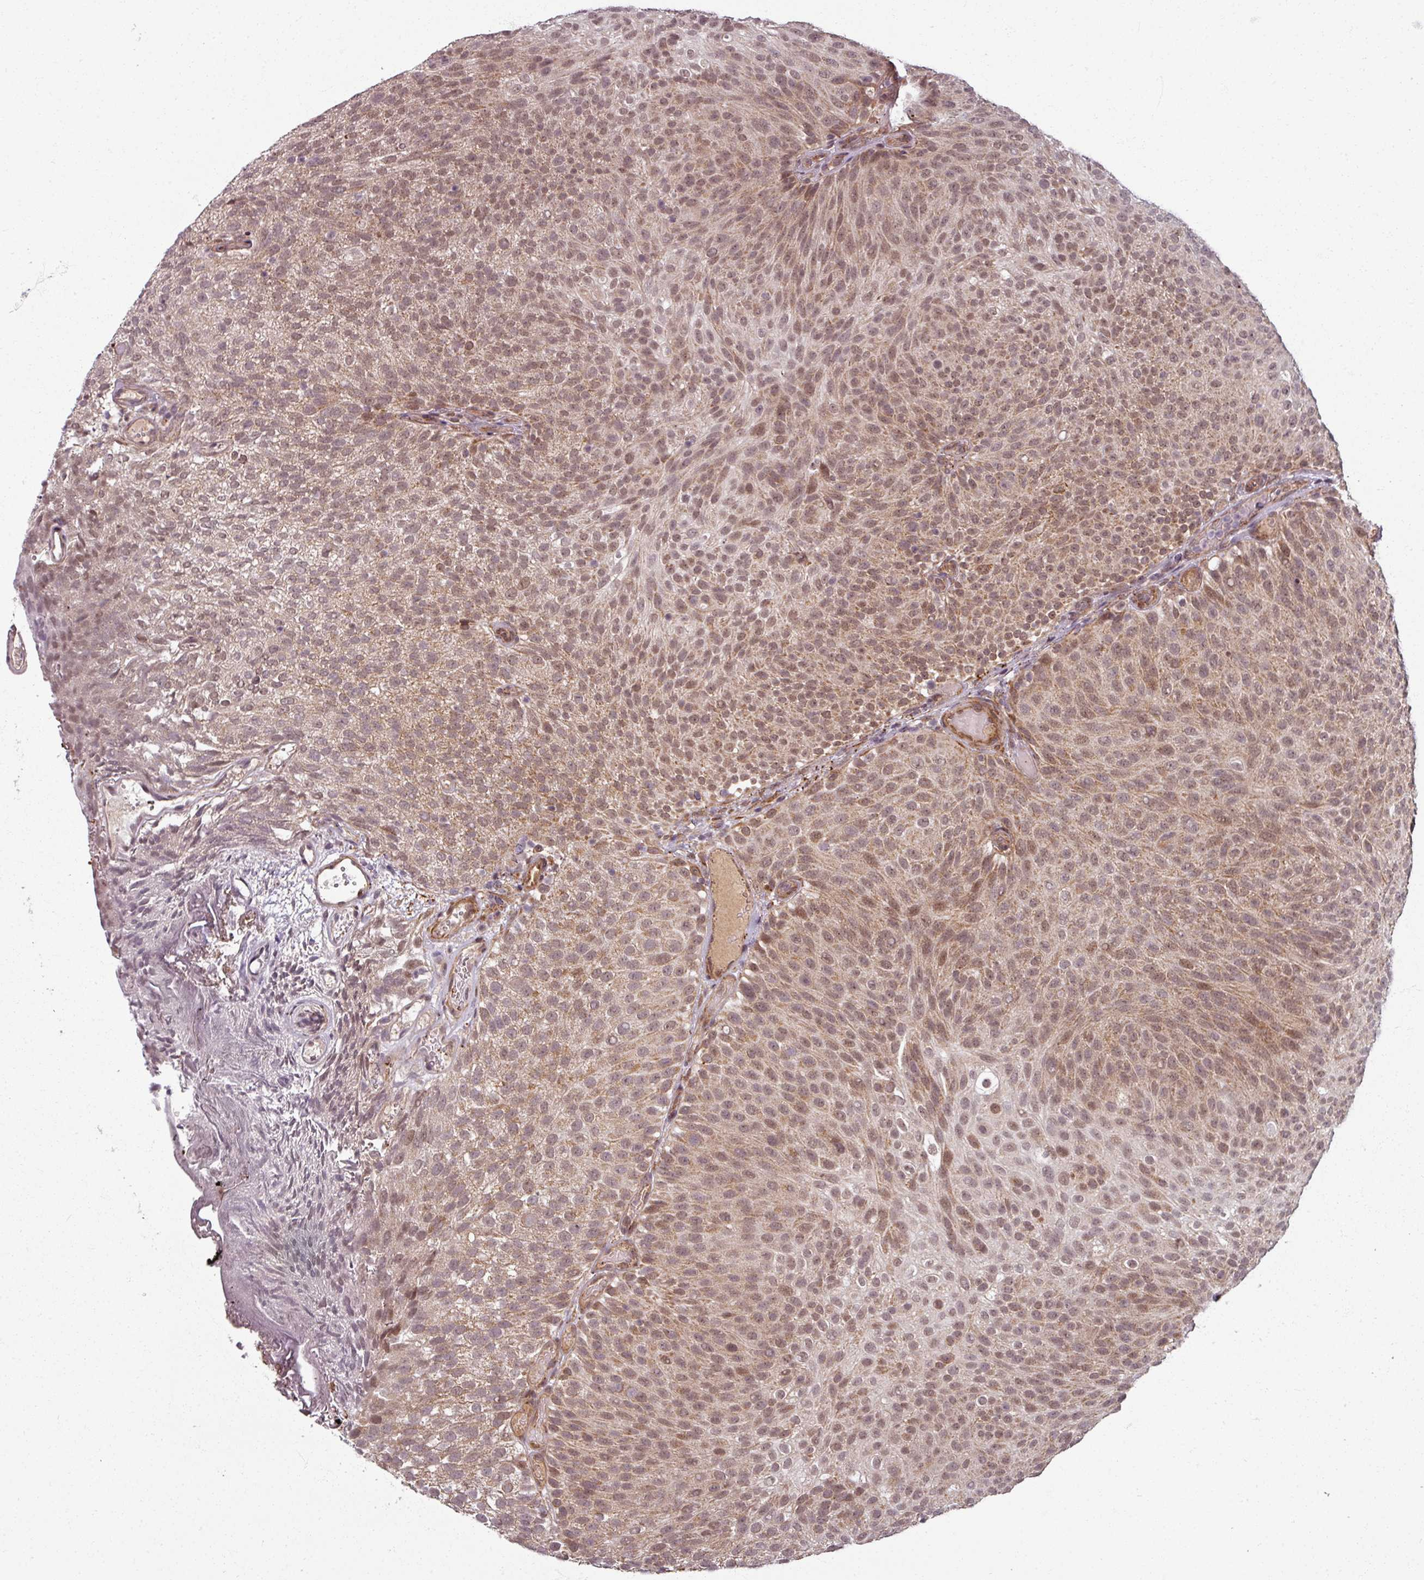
{"staining": {"intensity": "moderate", "quantity": ">75%", "location": "nuclear"}, "tissue": "urothelial cancer", "cell_type": "Tumor cells", "image_type": "cancer", "snomed": [{"axis": "morphology", "description": "Urothelial carcinoma, Low grade"}, {"axis": "topography", "description": "Urinary bladder"}], "caption": "This is a photomicrograph of immunohistochemistry (IHC) staining of urothelial carcinoma (low-grade), which shows moderate expression in the nuclear of tumor cells.", "gene": "SWI5", "patient": {"sex": "male", "age": 78}}